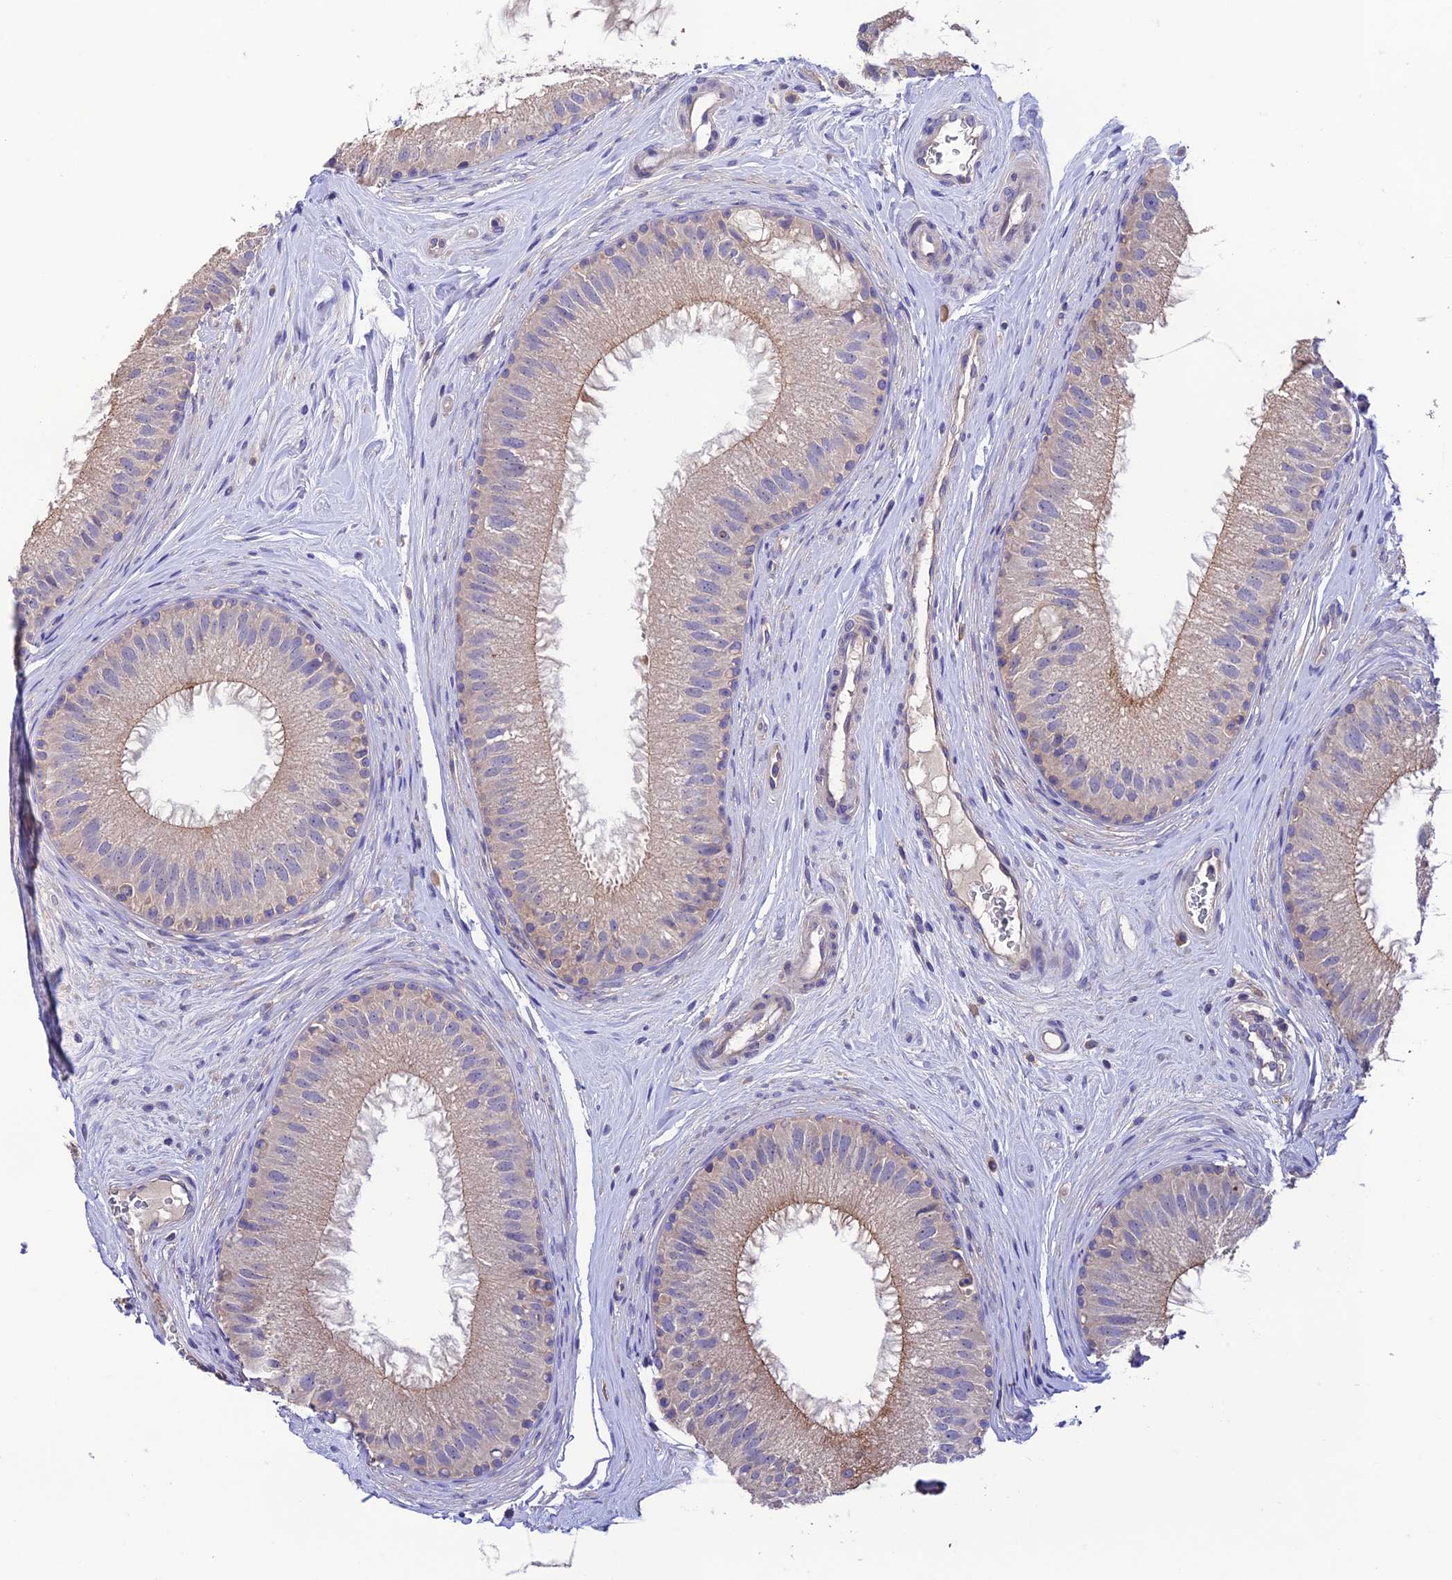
{"staining": {"intensity": "weak", "quantity": "<25%", "location": "cytoplasmic/membranous"}, "tissue": "epididymis", "cell_type": "Glandular cells", "image_type": "normal", "snomed": [{"axis": "morphology", "description": "Normal tissue, NOS"}, {"axis": "topography", "description": "Epididymis"}], "caption": "This is an IHC micrograph of unremarkable epididymis. There is no staining in glandular cells.", "gene": "BRME1", "patient": {"sex": "male", "age": 33}}